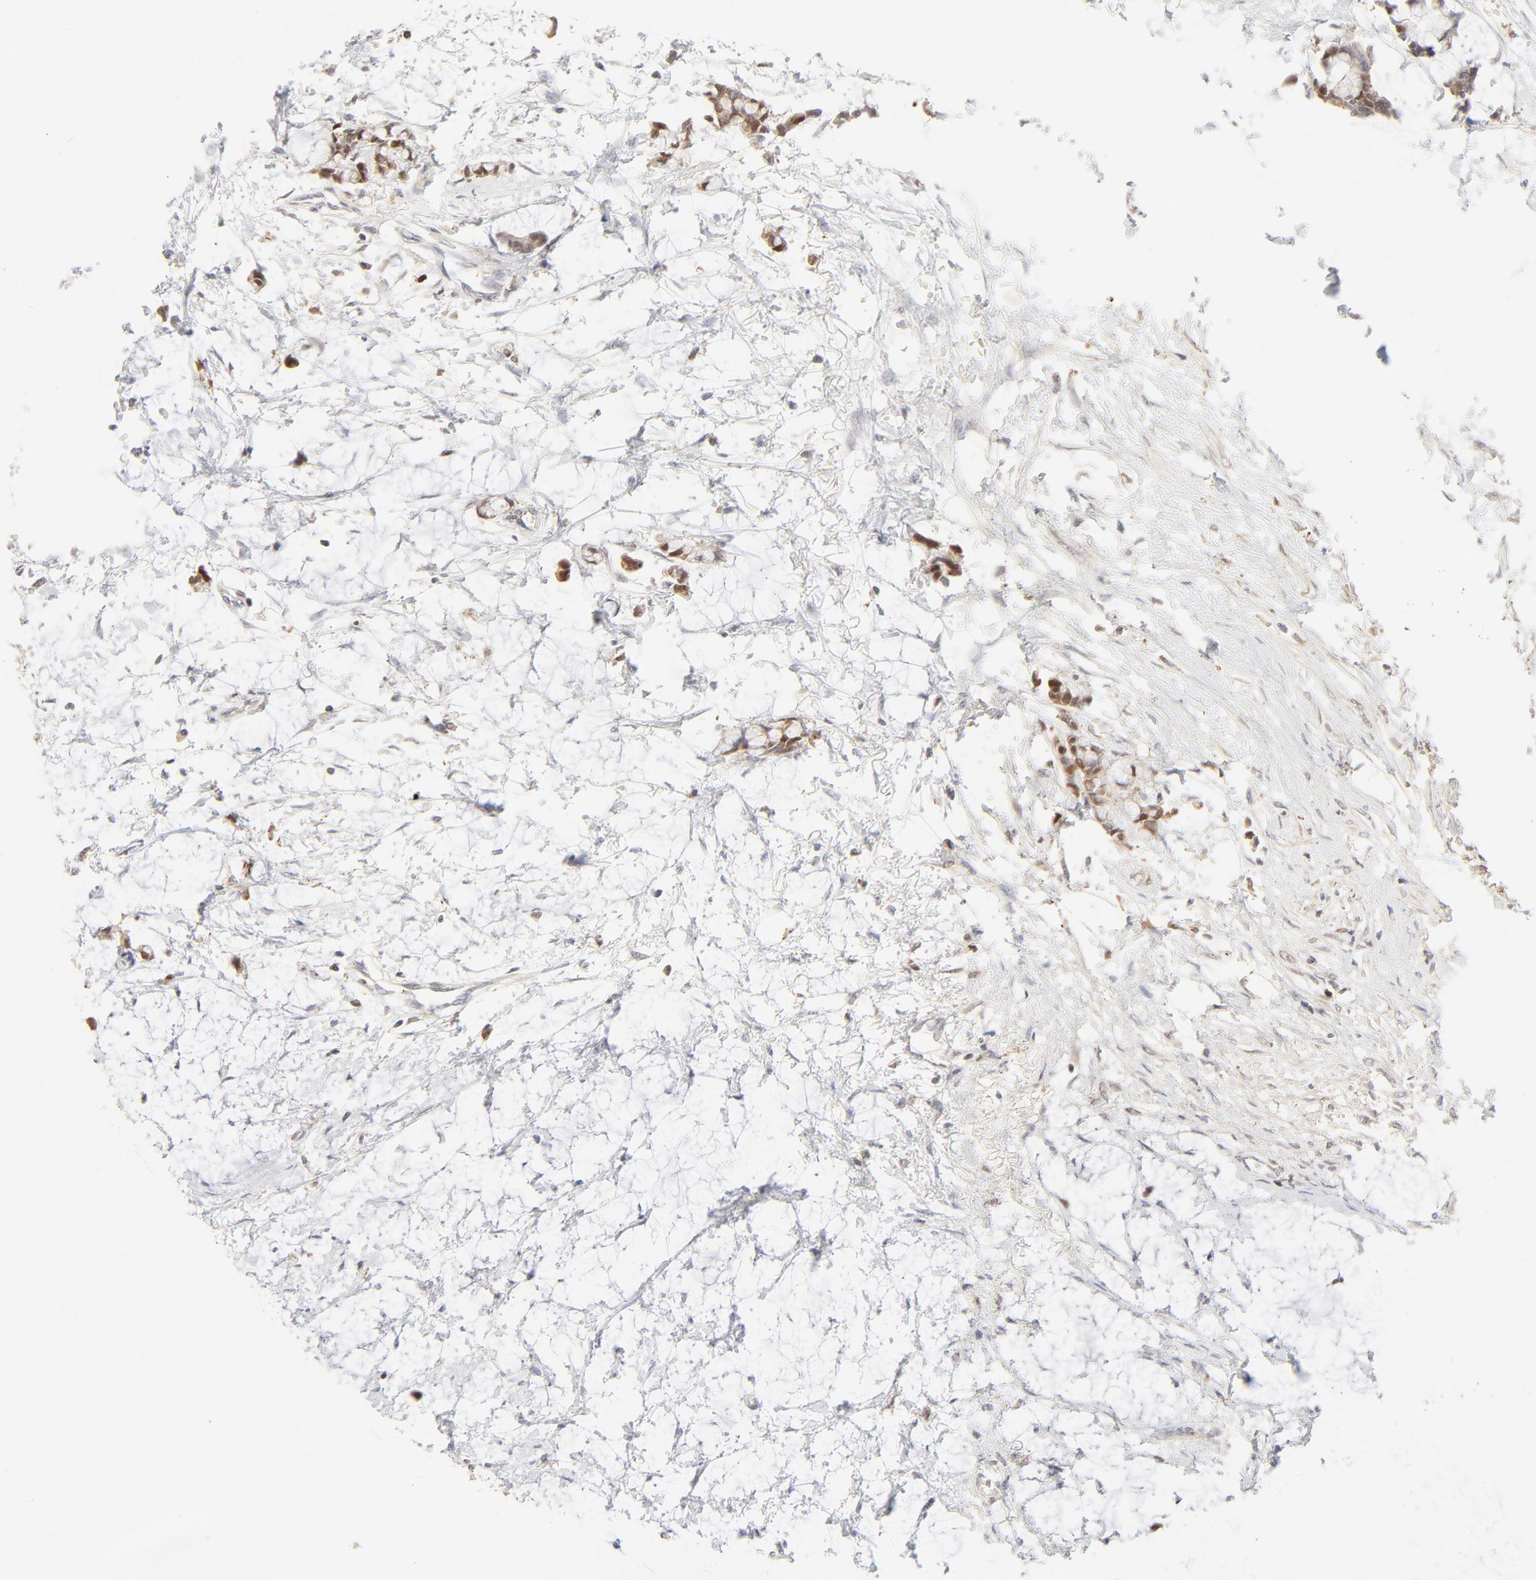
{"staining": {"intensity": "weak", "quantity": "<25%", "location": "nuclear"}, "tissue": "colorectal cancer", "cell_type": "Tumor cells", "image_type": "cancer", "snomed": [{"axis": "morphology", "description": "Normal tissue, NOS"}, {"axis": "morphology", "description": "Adenocarcinoma, NOS"}, {"axis": "topography", "description": "Colon"}, {"axis": "topography", "description": "Peripheral nerve tissue"}], "caption": "Colorectal cancer stained for a protein using immunohistochemistry (IHC) displays no staining tumor cells.", "gene": "CDK6", "patient": {"sex": "male", "age": 14}}